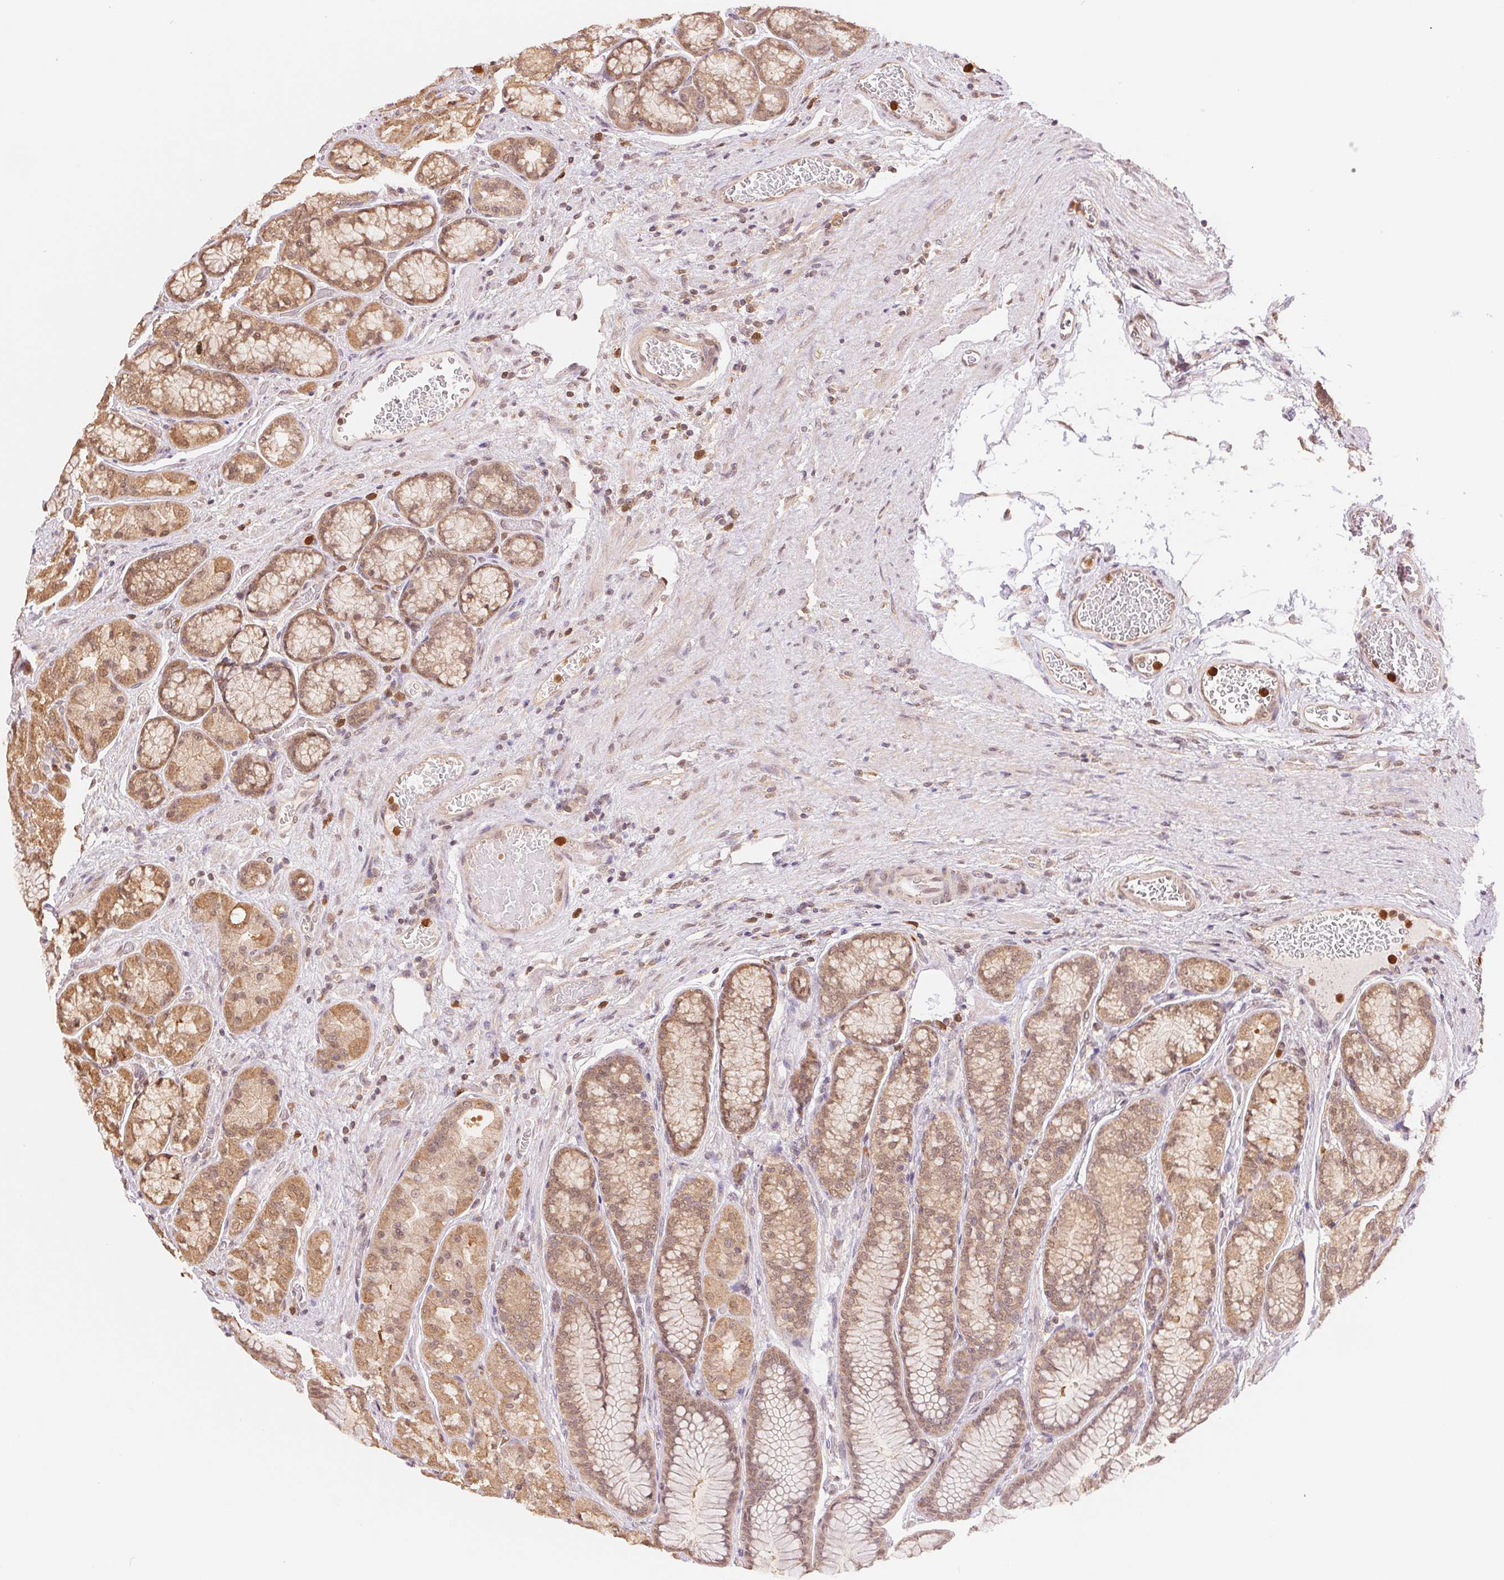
{"staining": {"intensity": "moderate", "quantity": ">75%", "location": "cytoplasmic/membranous,nuclear"}, "tissue": "stomach", "cell_type": "Glandular cells", "image_type": "normal", "snomed": [{"axis": "morphology", "description": "Normal tissue, NOS"}, {"axis": "morphology", "description": "Adenocarcinoma, NOS"}, {"axis": "morphology", "description": "Adenocarcinoma, High grade"}, {"axis": "topography", "description": "Stomach, upper"}, {"axis": "topography", "description": "Stomach"}], "caption": "Protein expression analysis of normal human stomach reveals moderate cytoplasmic/membranous,nuclear staining in about >75% of glandular cells. Using DAB (brown) and hematoxylin (blue) stains, captured at high magnification using brightfield microscopy.", "gene": "CDC123", "patient": {"sex": "female", "age": 65}}